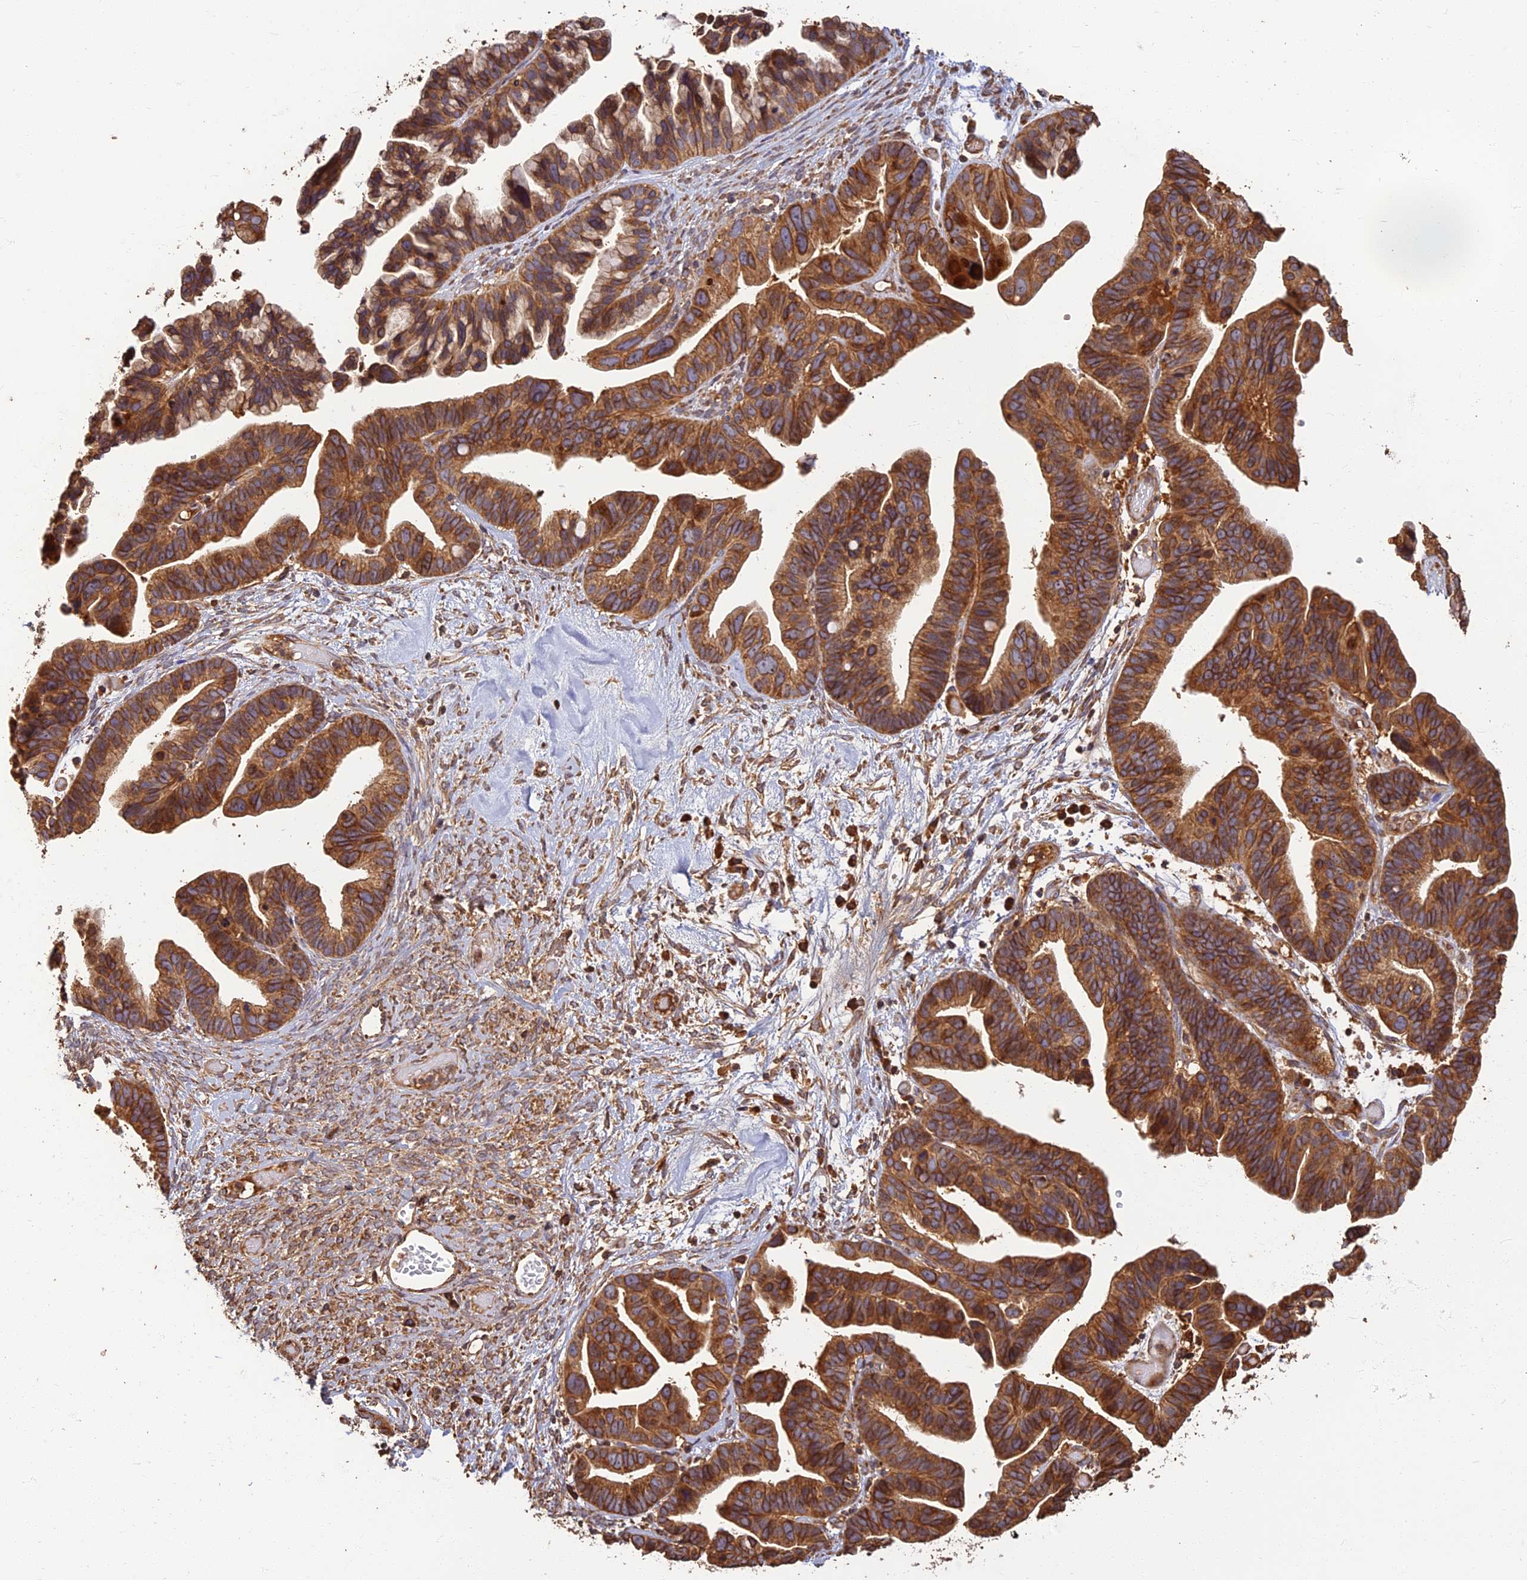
{"staining": {"intensity": "moderate", "quantity": ">75%", "location": "cytoplasmic/membranous"}, "tissue": "ovarian cancer", "cell_type": "Tumor cells", "image_type": "cancer", "snomed": [{"axis": "morphology", "description": "Cystadenocarcinoma, serous, NOS"}, {"axis": "topography", "description": "Ovary"}], "caption": "Moderate cytoplasmic/membranous expression for a protein is identified in approximately >75% of tumor cells of ovarian serous cystadenocarcinoma using immunohistochemistry (IHC).", "gene": "CORO1C", "patient": {"sex": "female", "age": 56}}